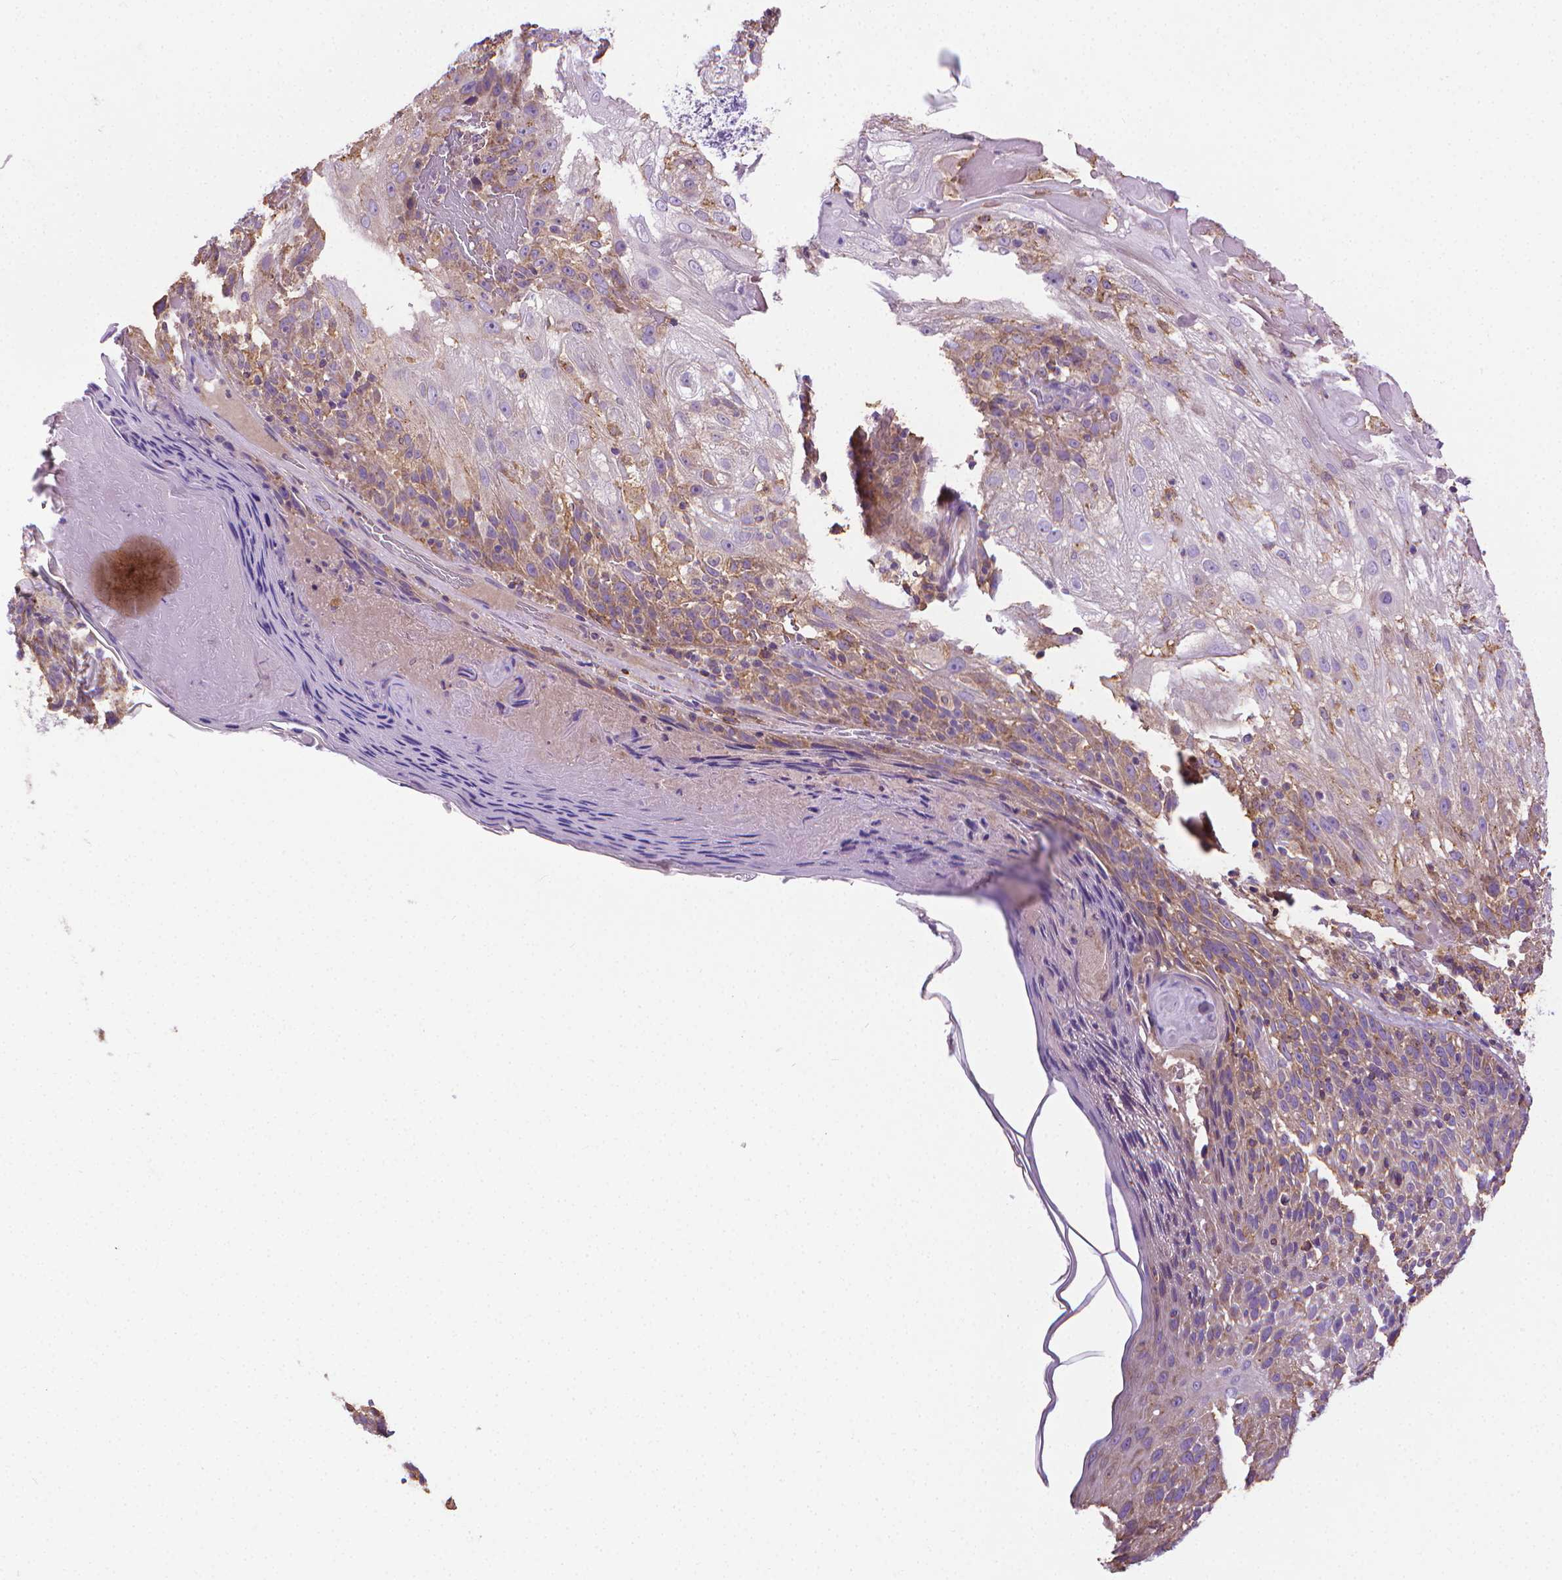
{"staining": {"intensity": "weak", "quantity": "25%-75%", "location": "cytoplasmic/membranous"}, "tissue": "skin cancer", "cell_type": "Tumor cells", "image_type": "cancer", "snomed": [{"axis": "morphology", "description": "Normal tissue, NOS"}, {"axis": "morphology", "description": "Squamous cell carcinoma, NOS"}, {"axis": "topography", "description": "Skin"}], "caption": "Skin cancer (squamous cell carcinoma) stained with immunohistochemistry (IHC) exhibits weak cytoplasmic/membranous expression in about 25%-75% of tumor cells. The staining was performed using DAB (3,3'-diaminobenzidine) to visualize the protein expression in brown, while the nuclei were stained in blue with hematoxylin (Magnification: 20x).", "gene": "SLC51B", "patient": {"sex": "female", "age": 83}}